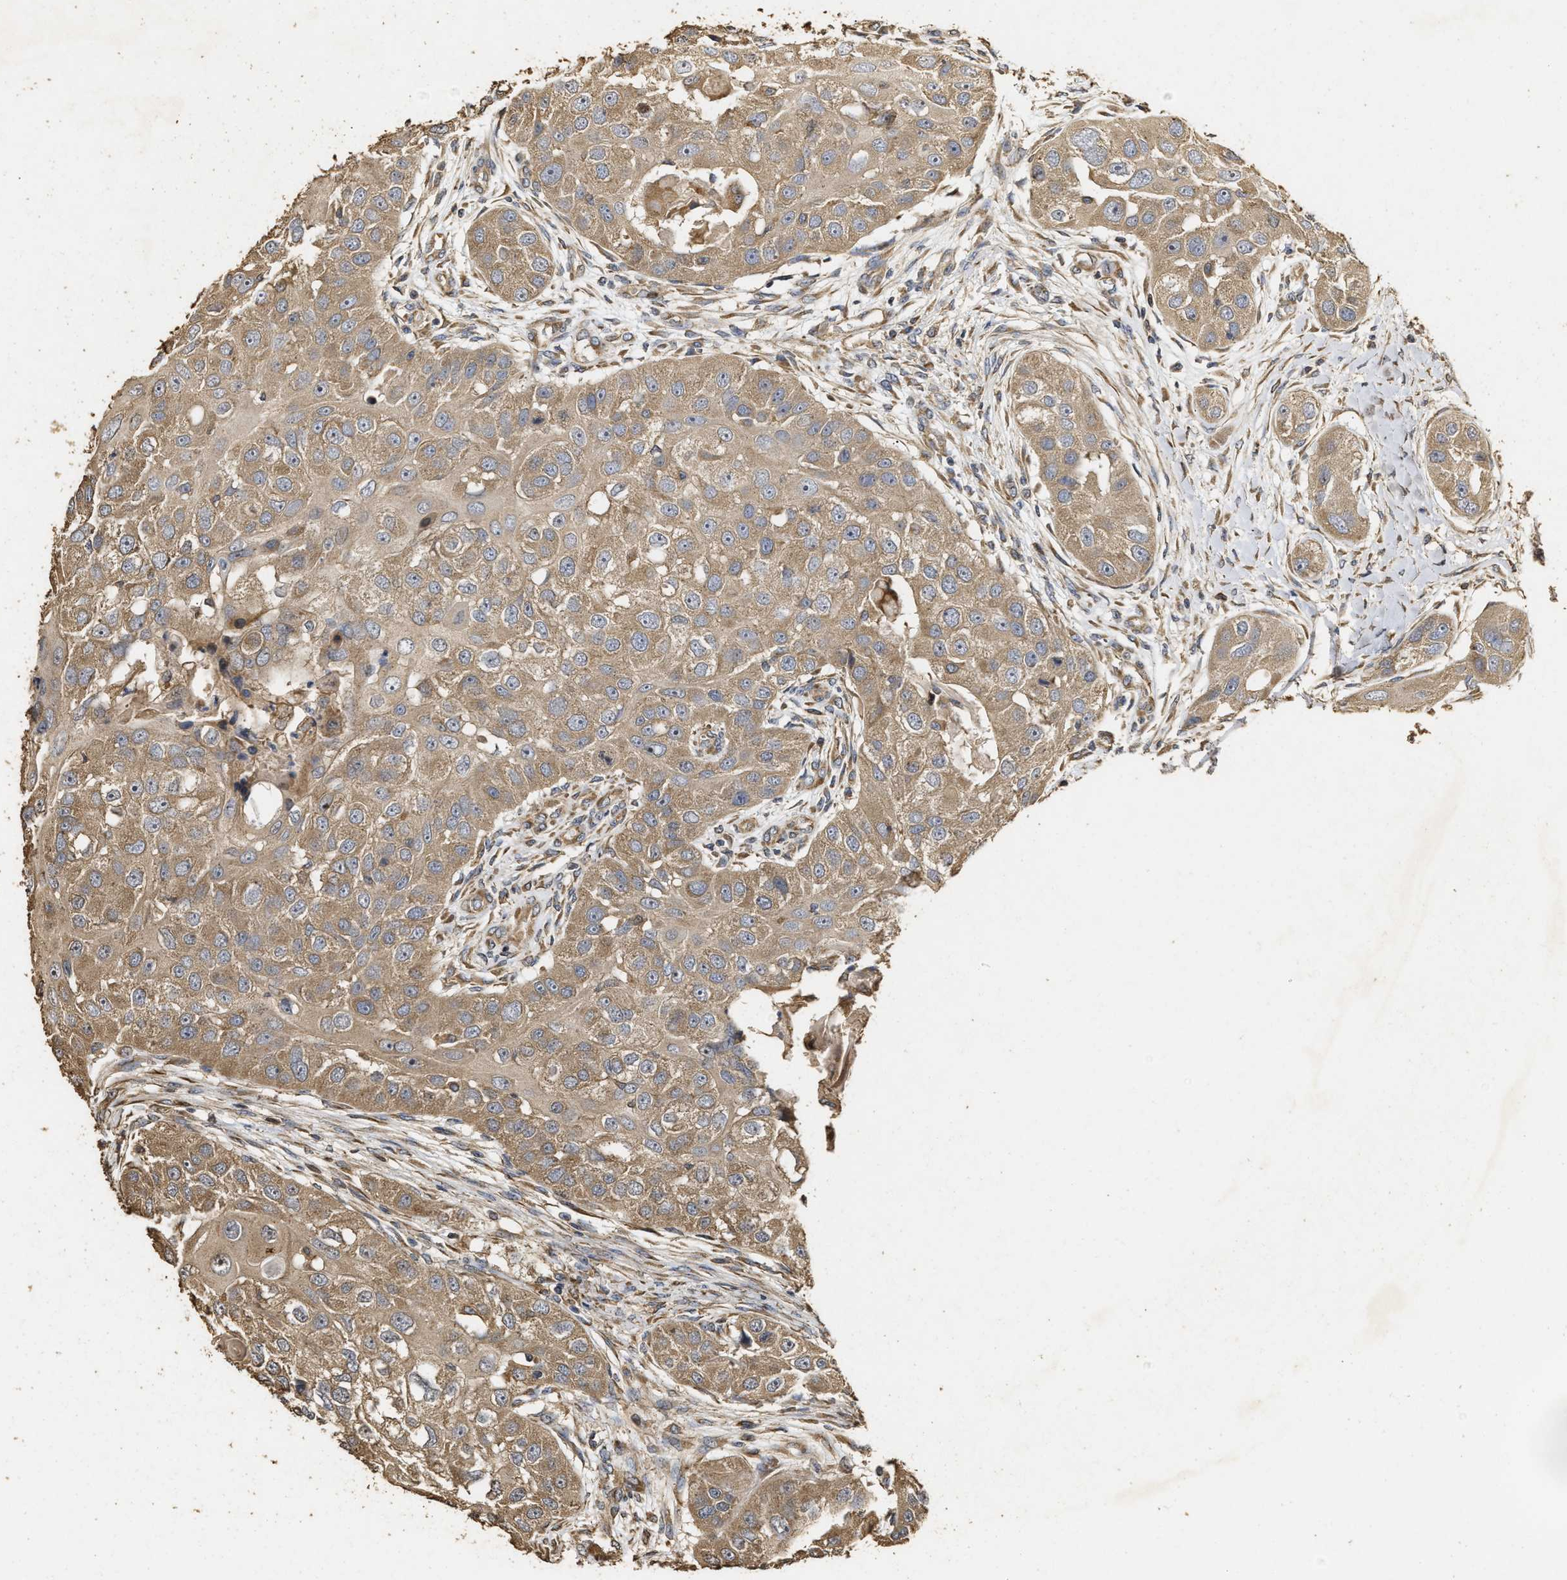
{"staining": {"intensity": "moderate", "quantity": ">75%", "location": "cytoplasmic/membranous"}, "tissue": "head and neck cancer", "cell_type": "Tumor cells", "image_type": "cancer", "snomed": [{"axis": "morphology", "description": "Normal tissue, NOS"}, {"axis": "morphology", "description": "Squamous cell carcinoma, NOS"}, {"axis": "topography", "description": "Skeletal muscle"}, {"axis": "topography", "description": "Head-Neck"}], "caption": "This micrograph demonstrates immunohistochemistry staining of head and neck squamous cell carcinoma, with medium moderate cytoplasmic/membranous positivity in approximately >75% of tumor cells.", "gene": "NAV1", "patient": {"sex": "male", "age": 51}}